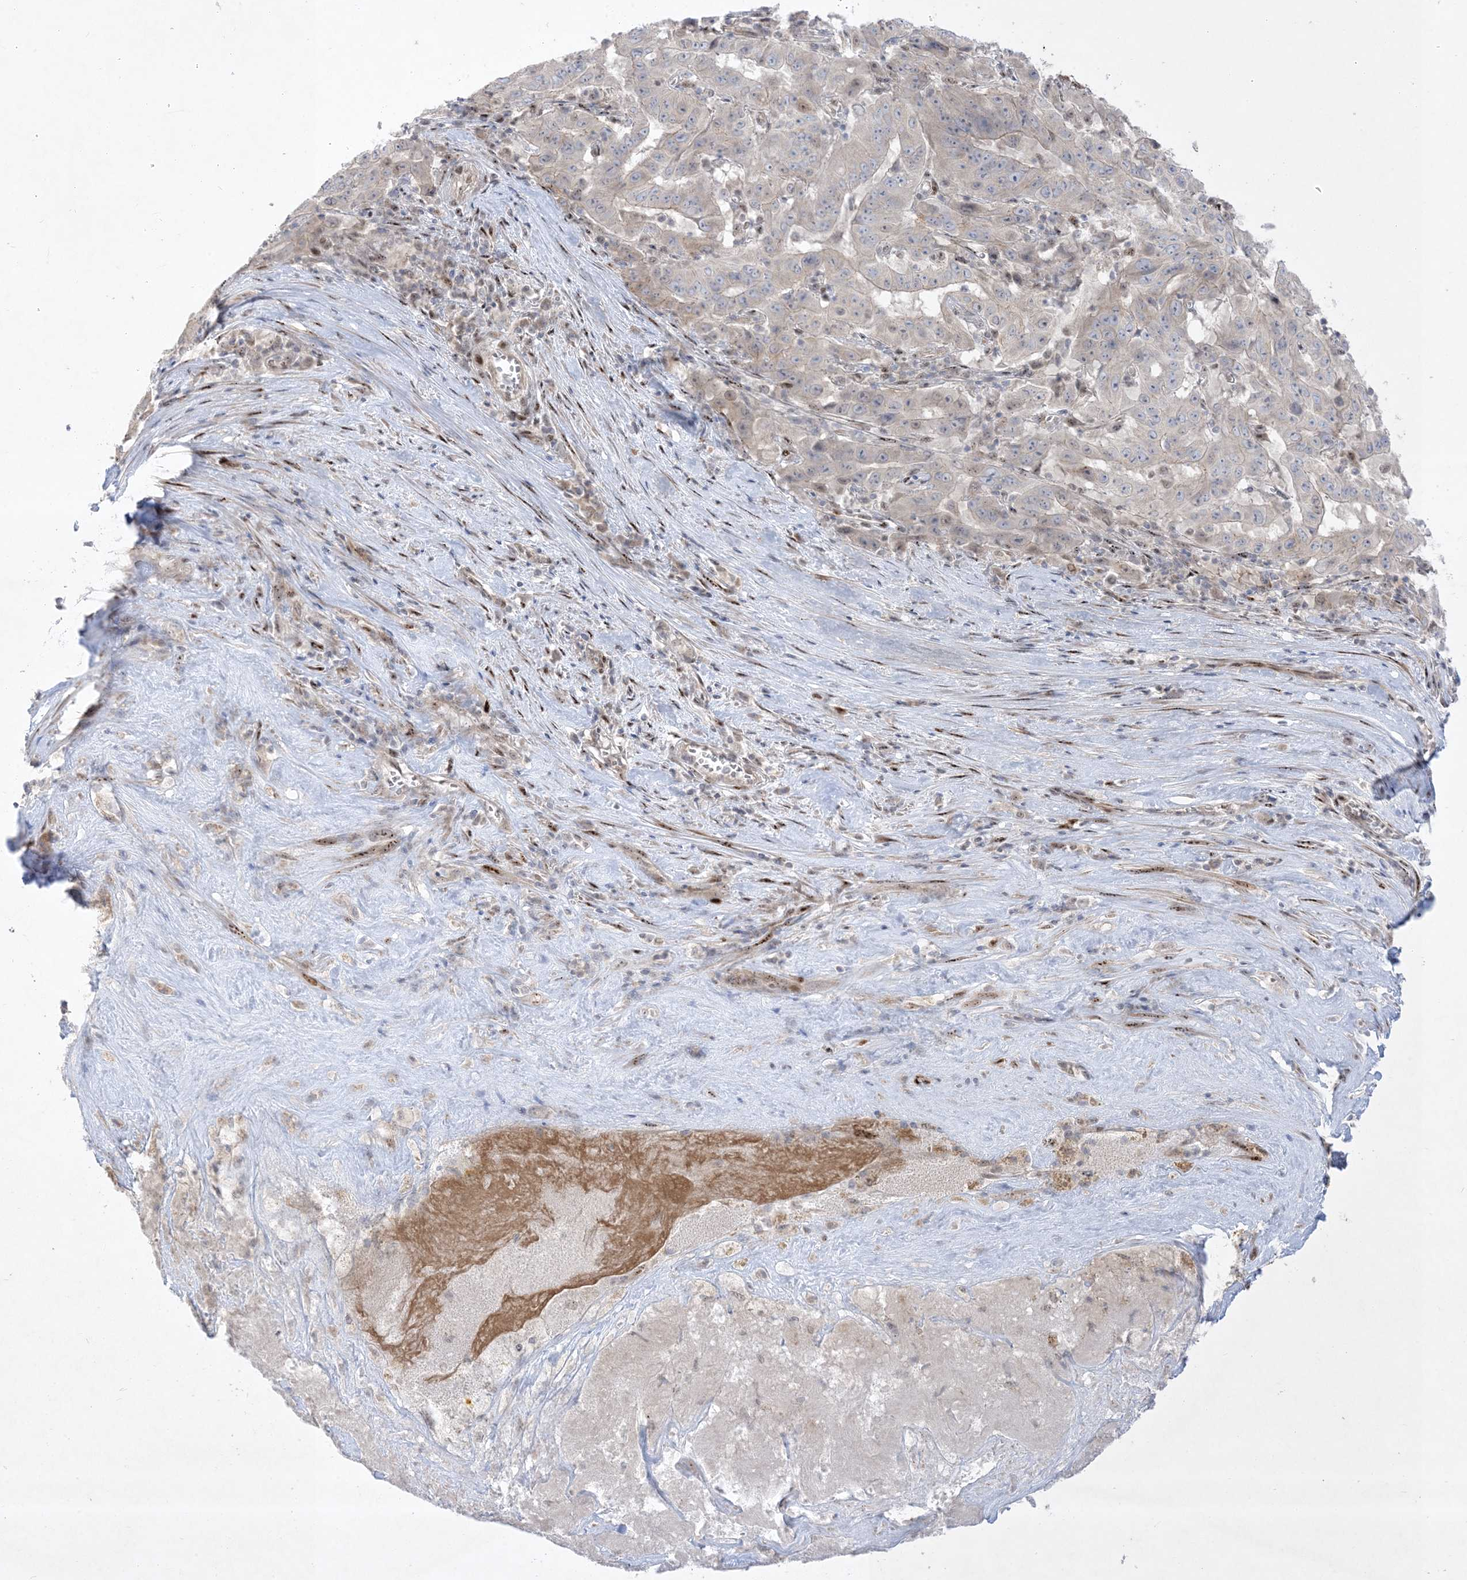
{"staining": {"intensity": "negative", "quantity": "none", "location": "none"}, "tissue": "pancreatic cancer", "cell_type": "Tumor cells", "image_type": "cancer", "snomed": [{"axis": "morphology", "description": "Adenocarcinoma, NOS"}, {"axis": "topography", "description": "Pancreas"}], "caption": "A photomicrograph of human pancreatic adenocarcinoma is negative for staining in tumor cells.", "gene": "BHLHE40", "patient": {"sex": "male", "age": 63}}